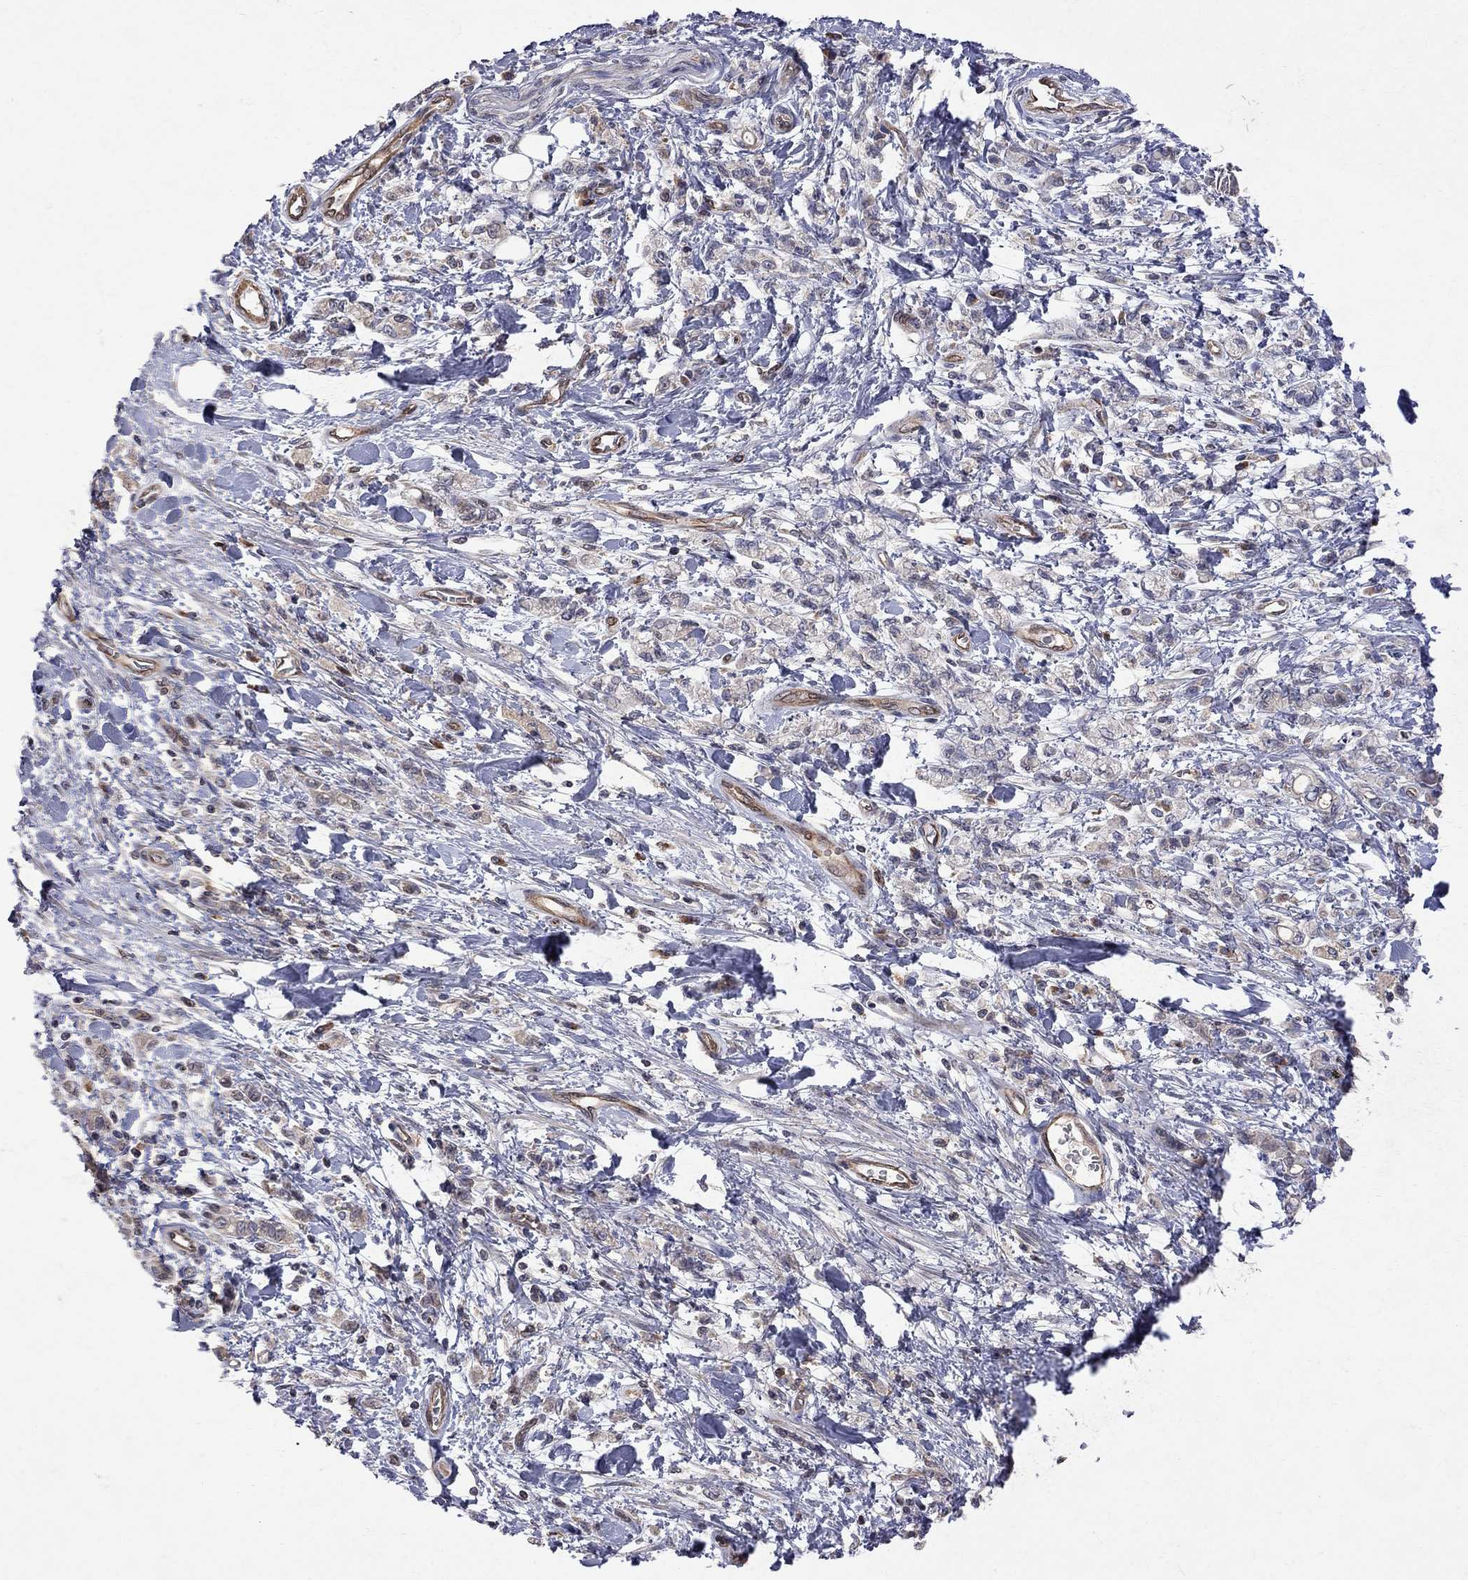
{"staining": {"intensity": "weak", "quantity": "25%-75%", "location": "cytoplasmic/membranous"}, "tissue": "stomach cancer", "cell_type": "Tumor cells", "image_type": "cancer", "snomed": [{"axis": "morphology", "description": "Adenocarcinoma, NOS"}, {"axis": "topography", "description": "Stomach"}], "caption": "Protein expression by immunohistochemistry shows weak cytoplasmic/membranous positivity in about 25%-75% of tumor cells in stomach cancer. The staining was performed using DAB (3,3'-diaminobenzidine) to visualize the protein expression in brown, while the nuclei were stained in blue with hematoxylin (Magnification: 20x).", "gene": "ABI3", "patient": {"sex": "male", "age": 77}}